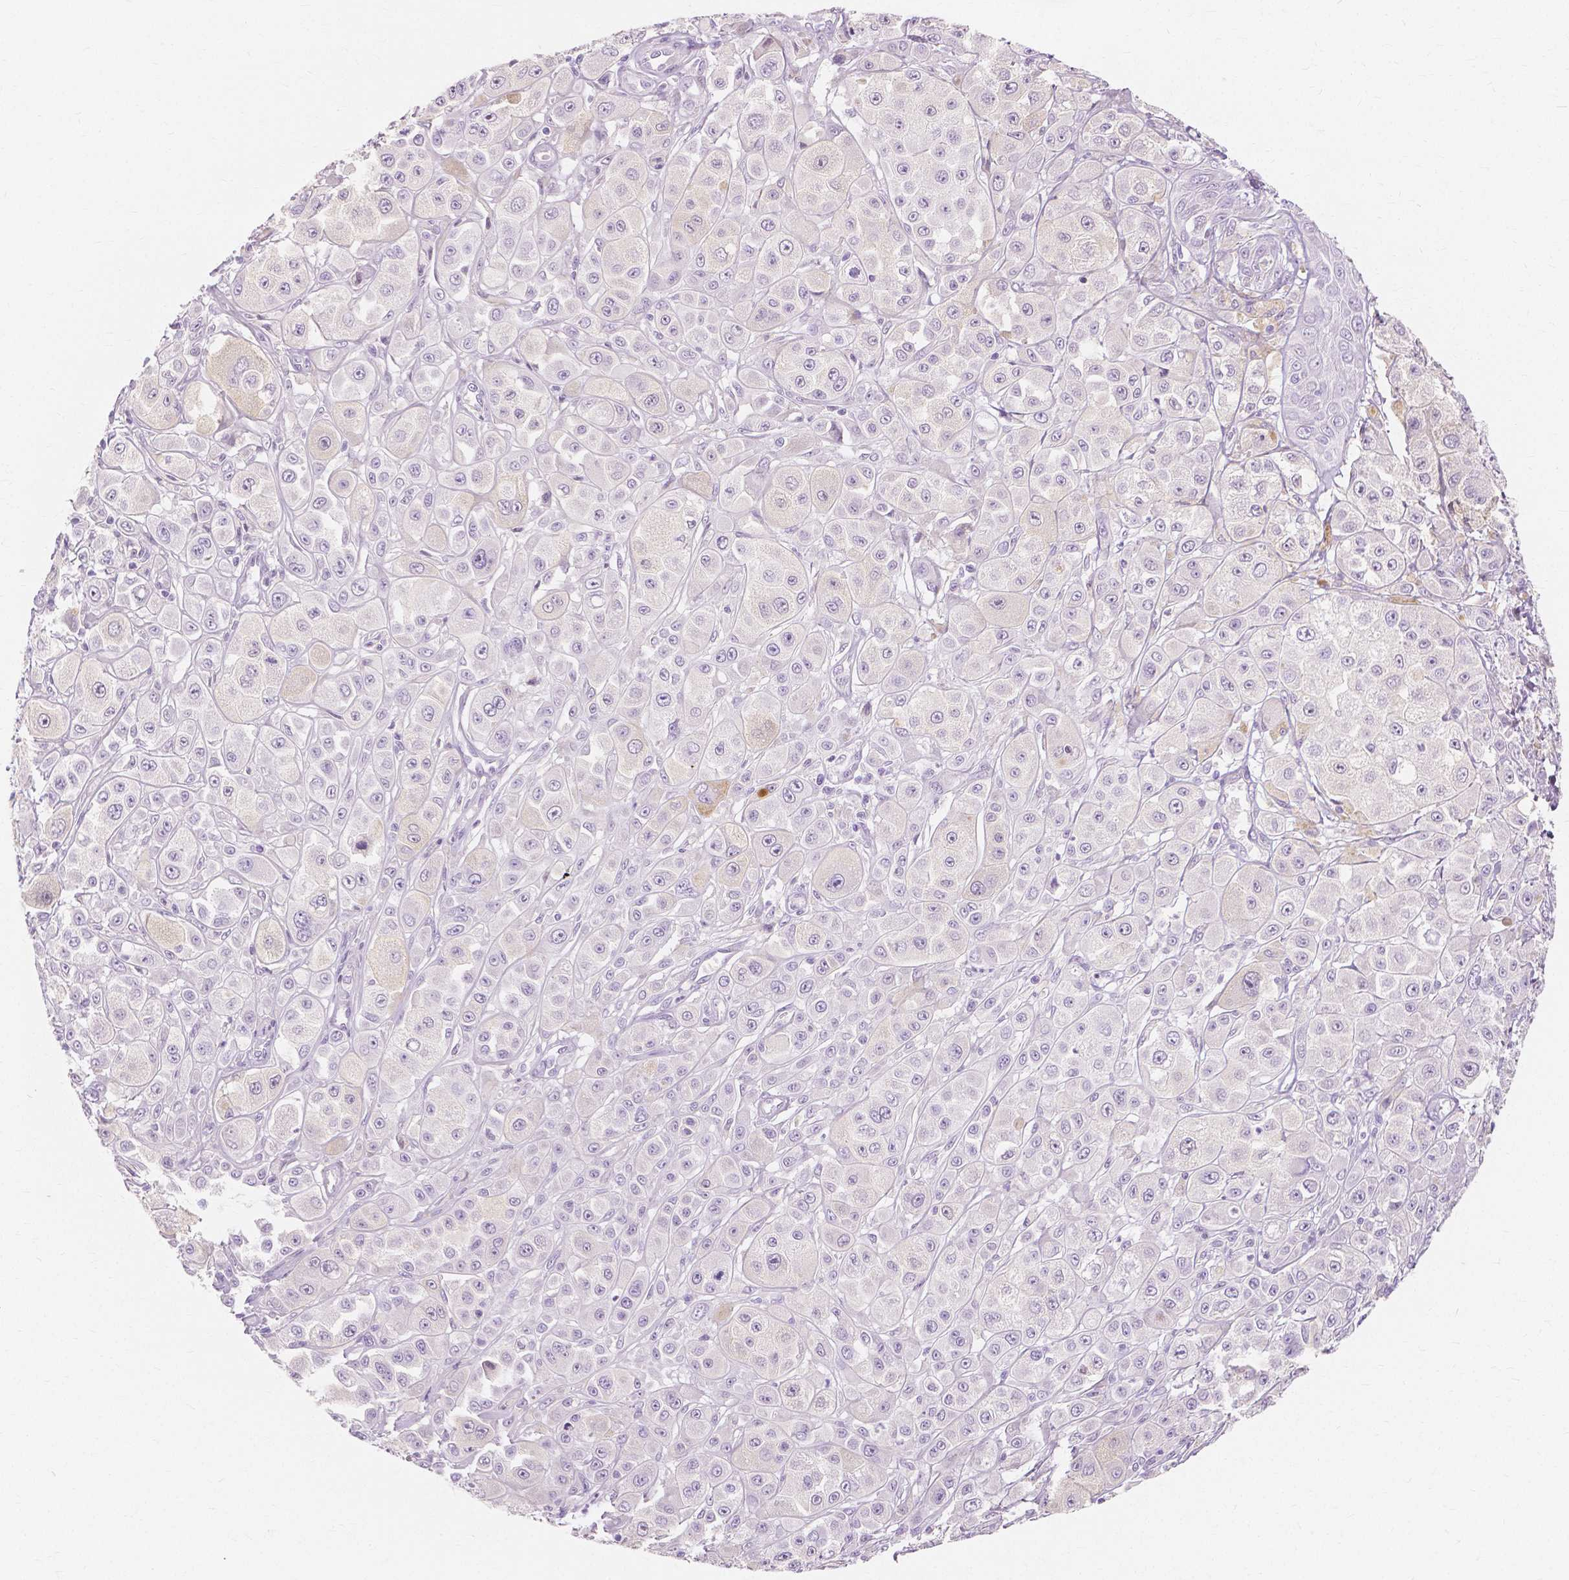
{"staining": {"intensity": "negative", "quantity": "none", "location": "none"}, "tissue": "melanoma", "cell_type": "Tumor cells", "image_type": "cancer", "snomed": [{"axis": "morphology", "description": "Malignant melanoma, NOS"}, {"axis": "topography", "description": "Skin"}], "caption": "A high-resolution histopathology image shows immunohistochemistry staining of malignant melanoma, which displays no significant positivity in tumor cells.", "gene": "MUC12", "patient": {"sex": "male", "age": 67}}